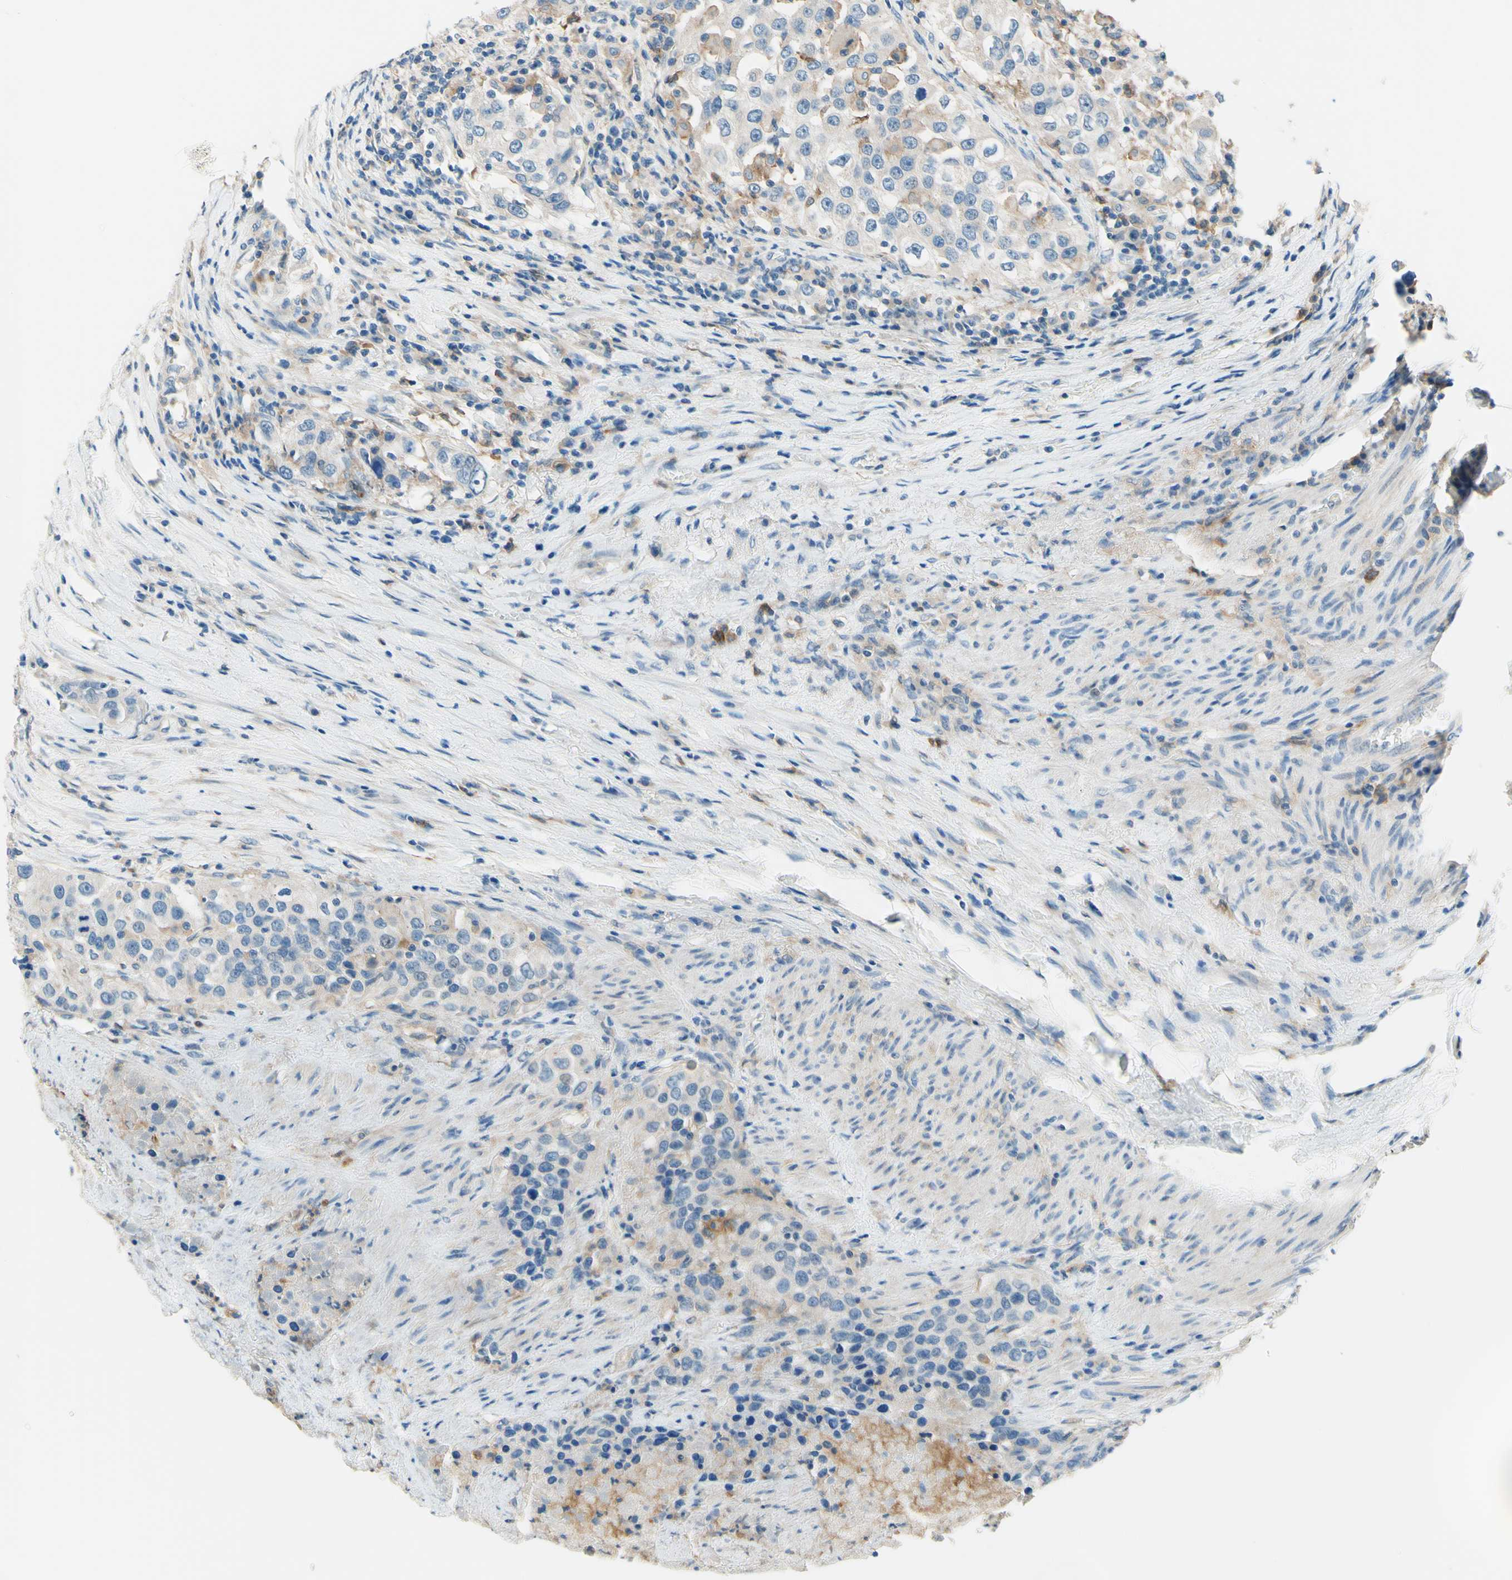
{"staining": {"intensity": "weak", "quantity": "<25%", "location": "cytoplasmic/membranous"}, "tissue": "urothelial cancer", "cell_type": "Tumor cells", "image_type": "cancer", "snomed": [{"axis": "morphology", "description": "Urothelial carcinoma, High grade"}, {"axis": "topography", "description": "Urinary bladder"}], "caption": "There is no significant staining in tumor cells of urothelial carcinoma (high-grade).", "gene": "SIGLEC9", "patient": {"sex": "female", "age": 80}}